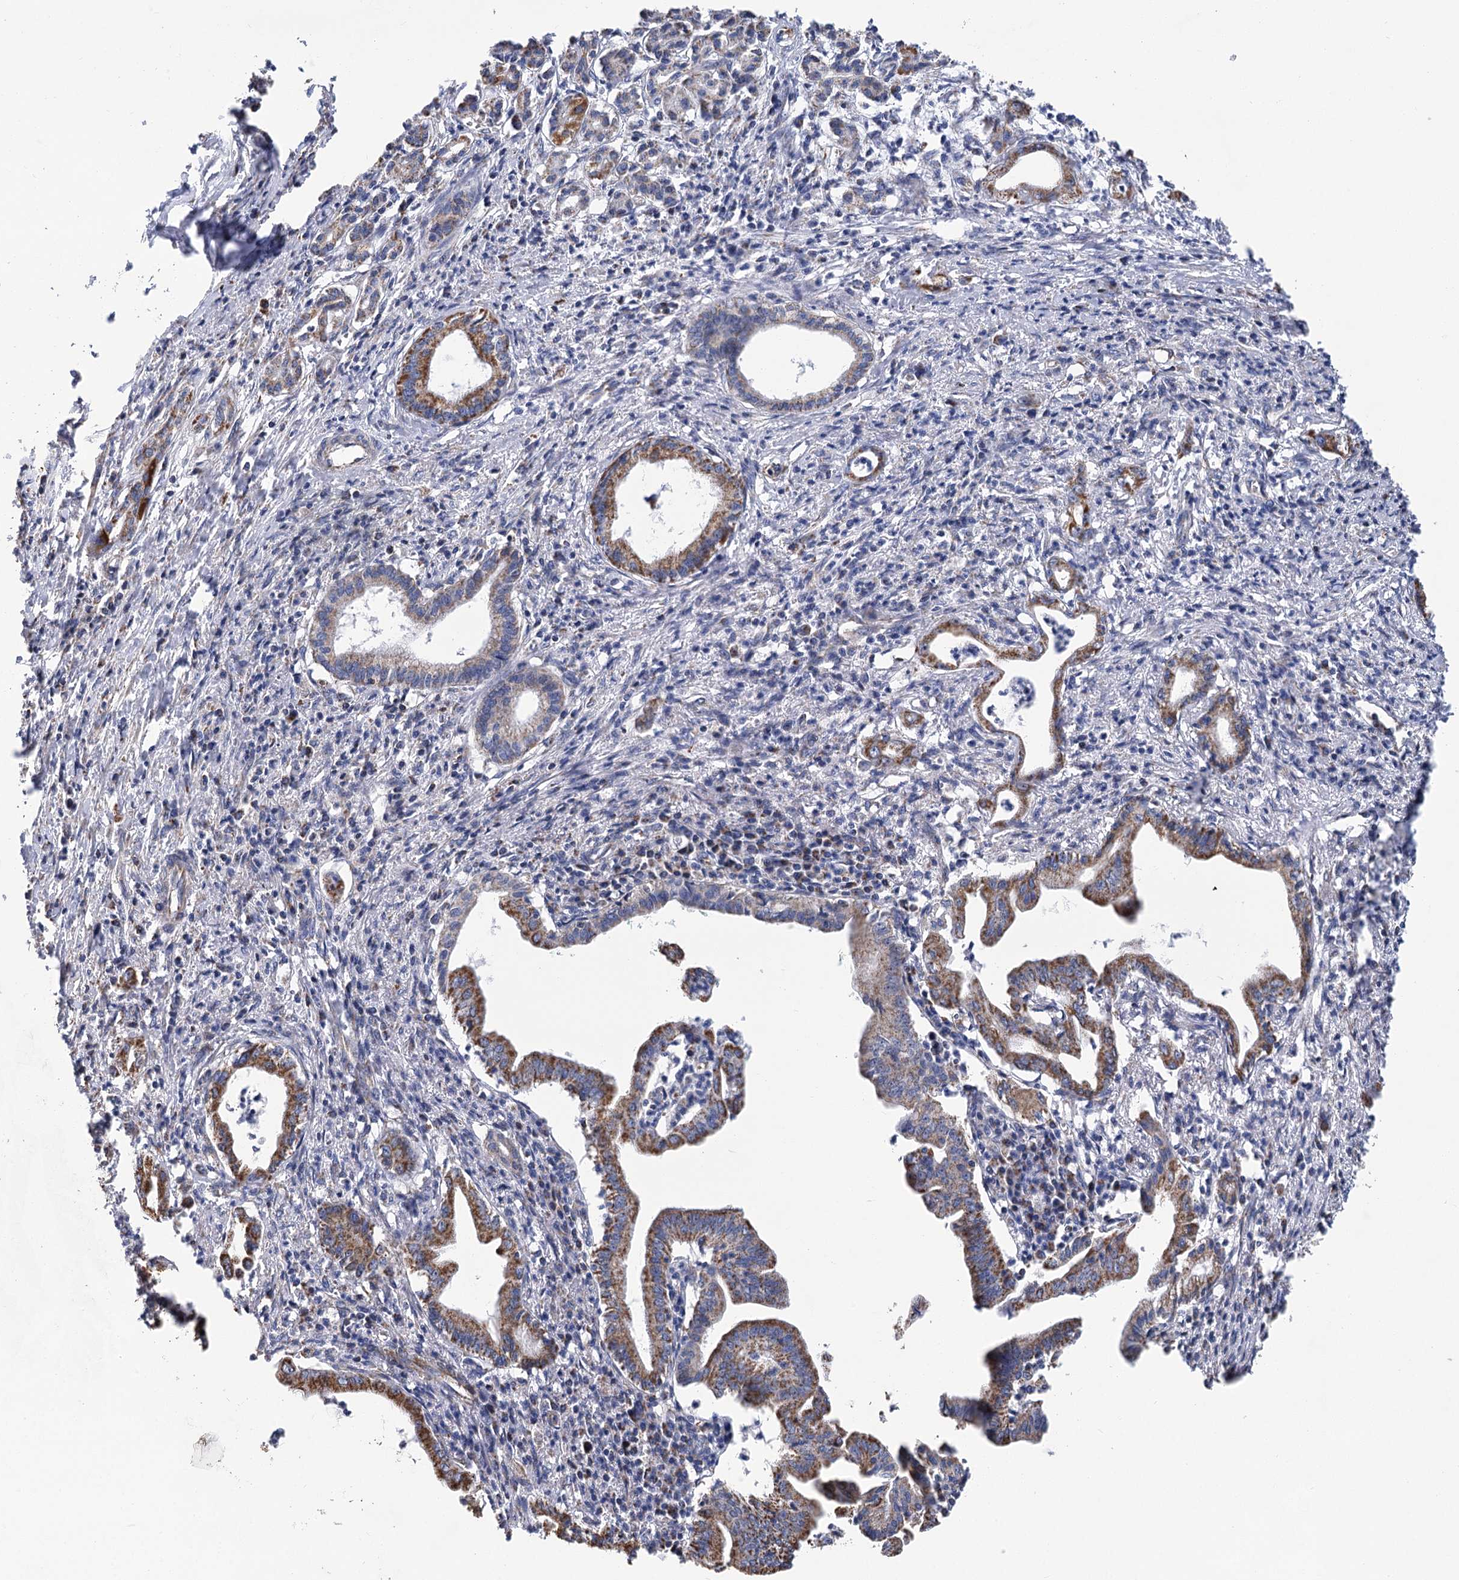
{"staining": {"intensity": "moderate", "quantity": ">75%", "location": "cytoplasmic/membranous"}, "tissue": "pancreatic cancer", "cell_type": "Tumor cells", "image_type": "cancer", "snomed": [{"axis": "morphology", "description": "Adenocarcinoma, NOS"}, {"axis": "topography", "description": "Pancreas"}], "caption": "IHC image of neoplastic tissue: pancreatic cancer (adenocarcinoma) stained using immunohistochemistry demonstrates medium levels of moderate protein expression localized specifically in the cytoplasmic/membranous of tumor cells, appearing as a cytoplasmic/membranous brown color.", "gene": "CCDC73", "patient": {"sex": "female", "age": 55}}